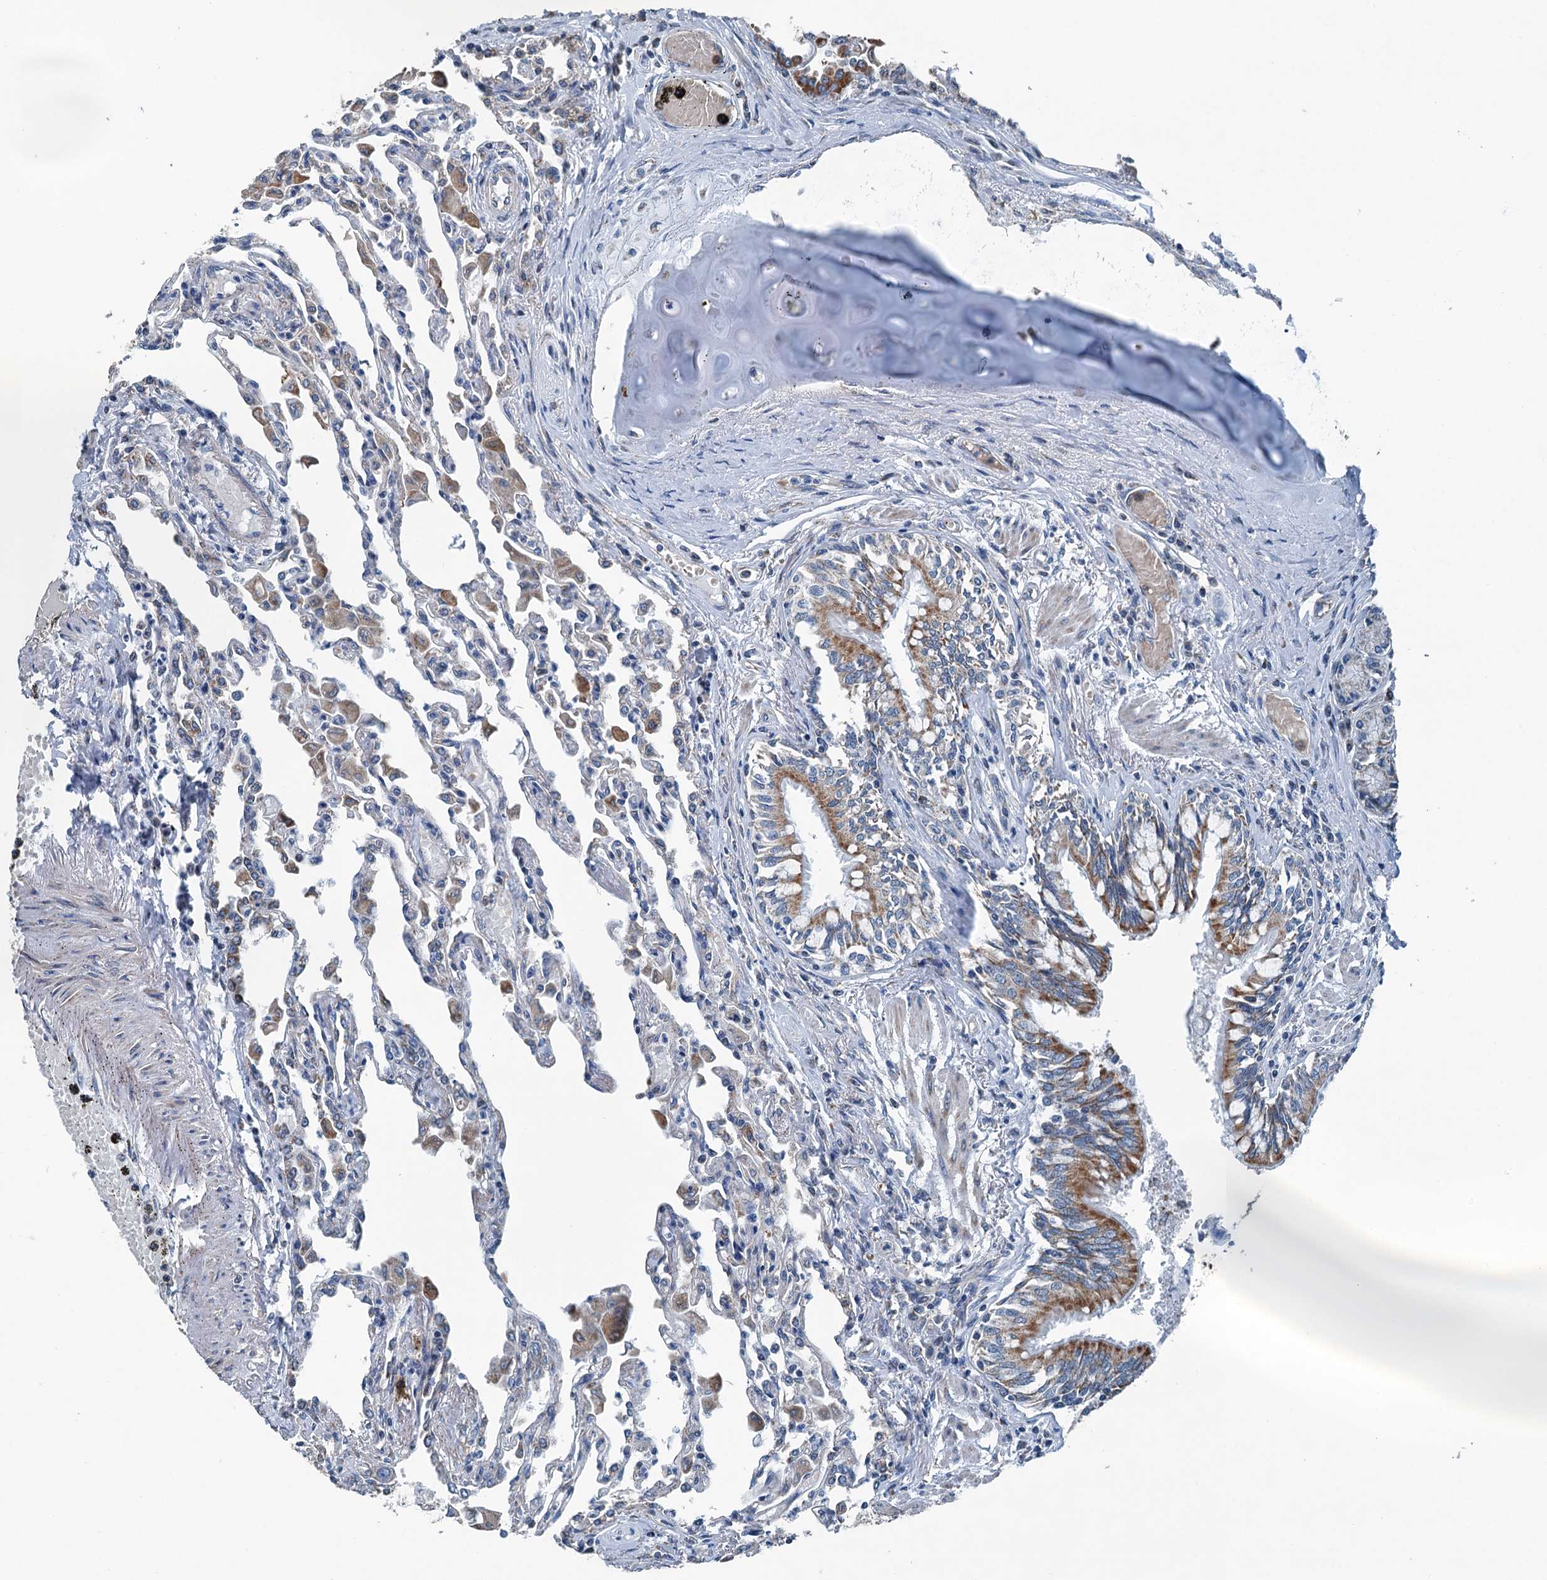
{"staining": {"intensity": "negative", "quantity": "none", "location": "none"}, "tissue": "lung", "cell_type": "Alveolar cells", "image_type": "normal", "snomed": [{"axis": "morphology", "description": "Normal tissue, NOS"}, {"axis": "topography", "description": "Bronchus"}, {"axis": "topography", "description": "Lung"}], "caption": "High magnification brightfield microscopy of unremarkable lung stained with DAB (3,3'-diaminobenzidine) (brown) and counterstained with hematoxylin (blue): alveolar cells show no significant expression. (IHC, brightfield microscopy, high magnification).", "gene": "TRPT1", "patient": {"sex": "female", "age": 49}}